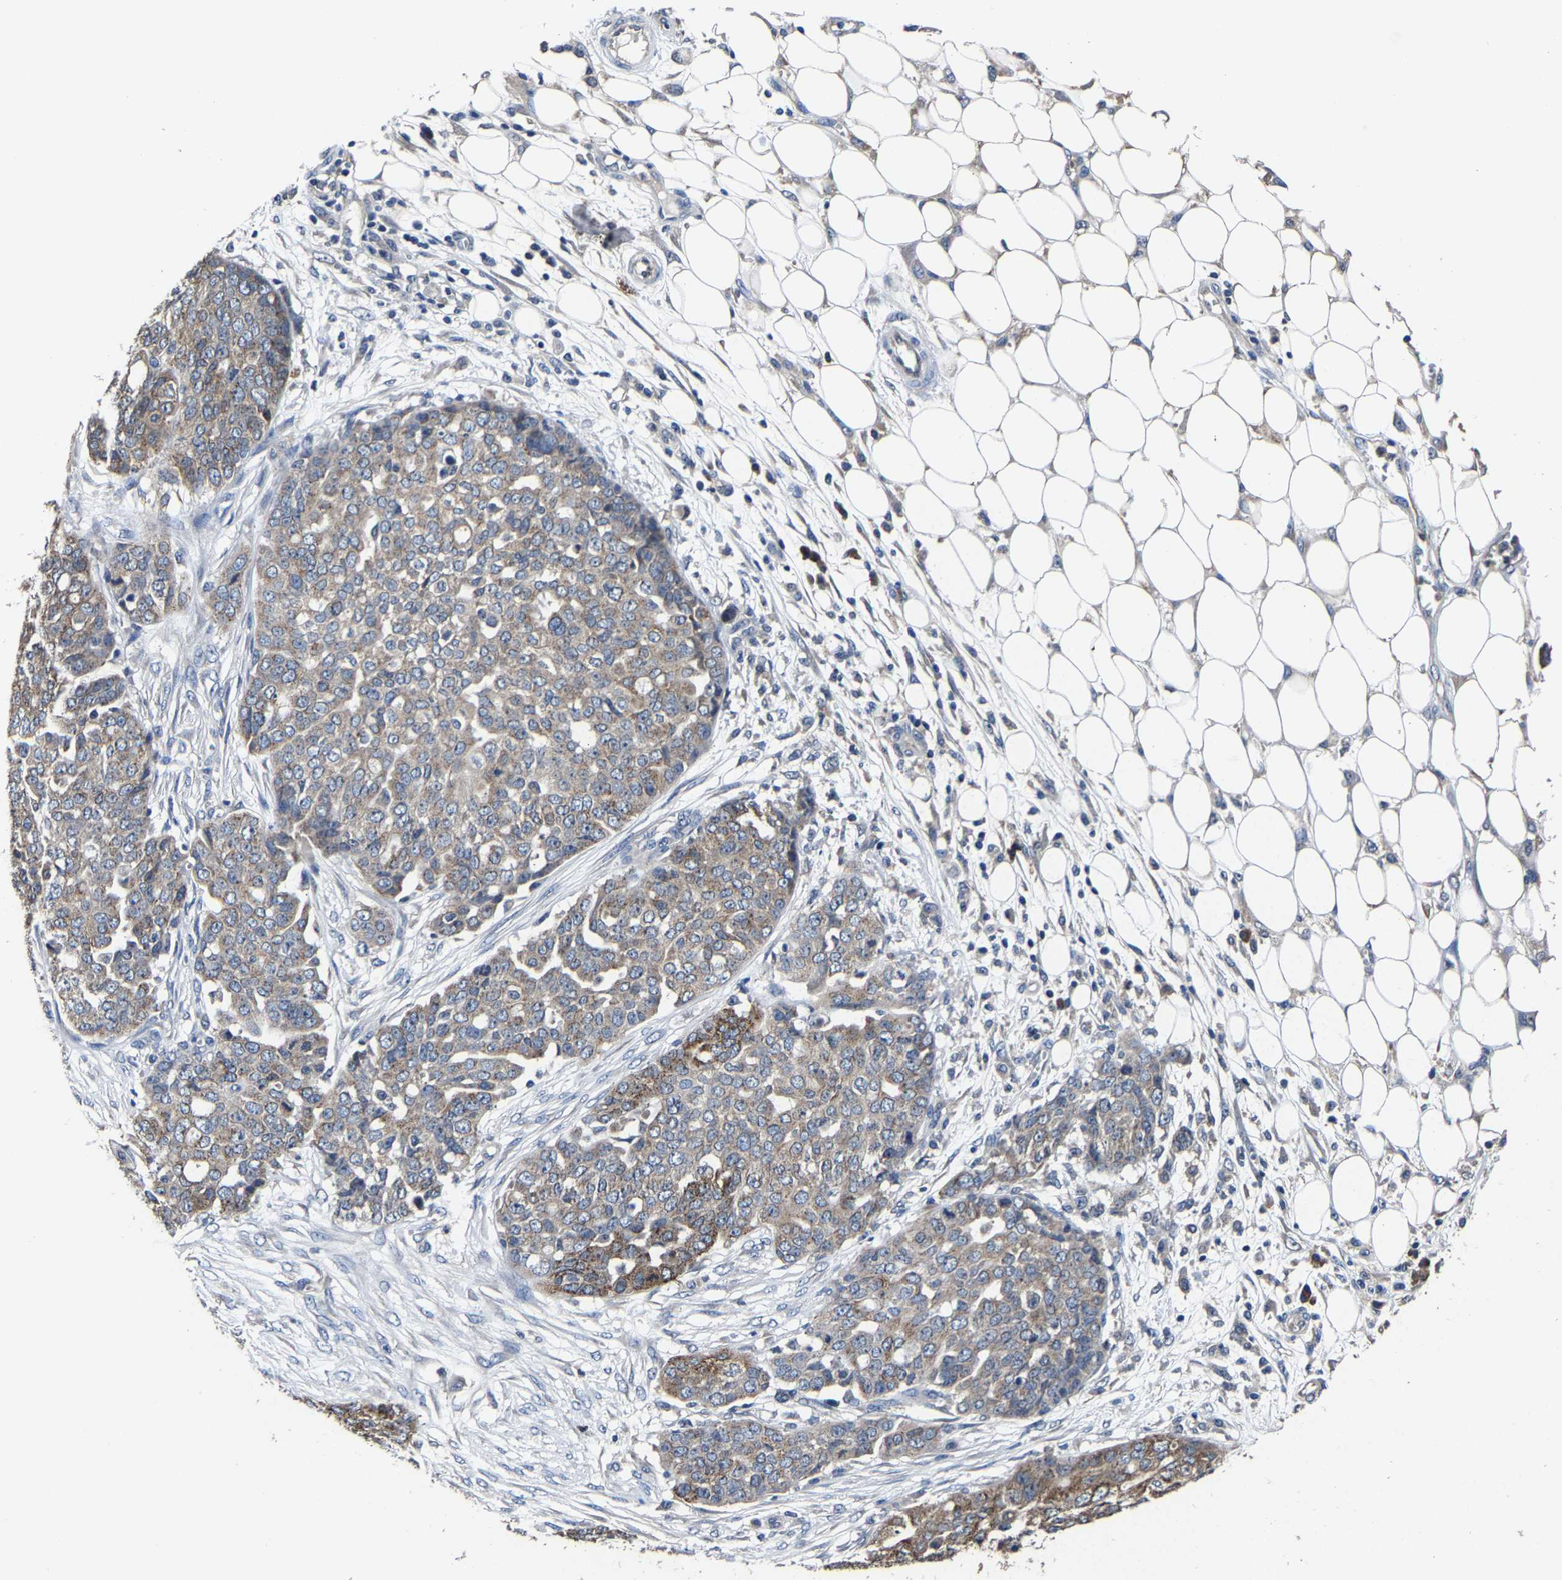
{"staining": {"intensity": "moderate", "quantity": ">75%", "location": "cytoplasmic/membranous"}, "tissue": "ovarian cancer", "cell_type": "Tumor cells", "image_type": "cancer", "snomed": [{"axis": "morphology", "description": "Cystadenocarcinoma, serous, NOS"}, {"axis": "topography", "description": "Soft tissue"}, {"axis": "topography", "description": "Ovary"}], "caption": "Ovarian cancer (serous cystadenocarcinoma) stained with immunohistochemistry (IHC) exhibits moderate cytoplasmic/membranous staining in about >75% of tumor cells.", "gene": "EBAG9", "patient": {"sex": "female", "age": 57}}